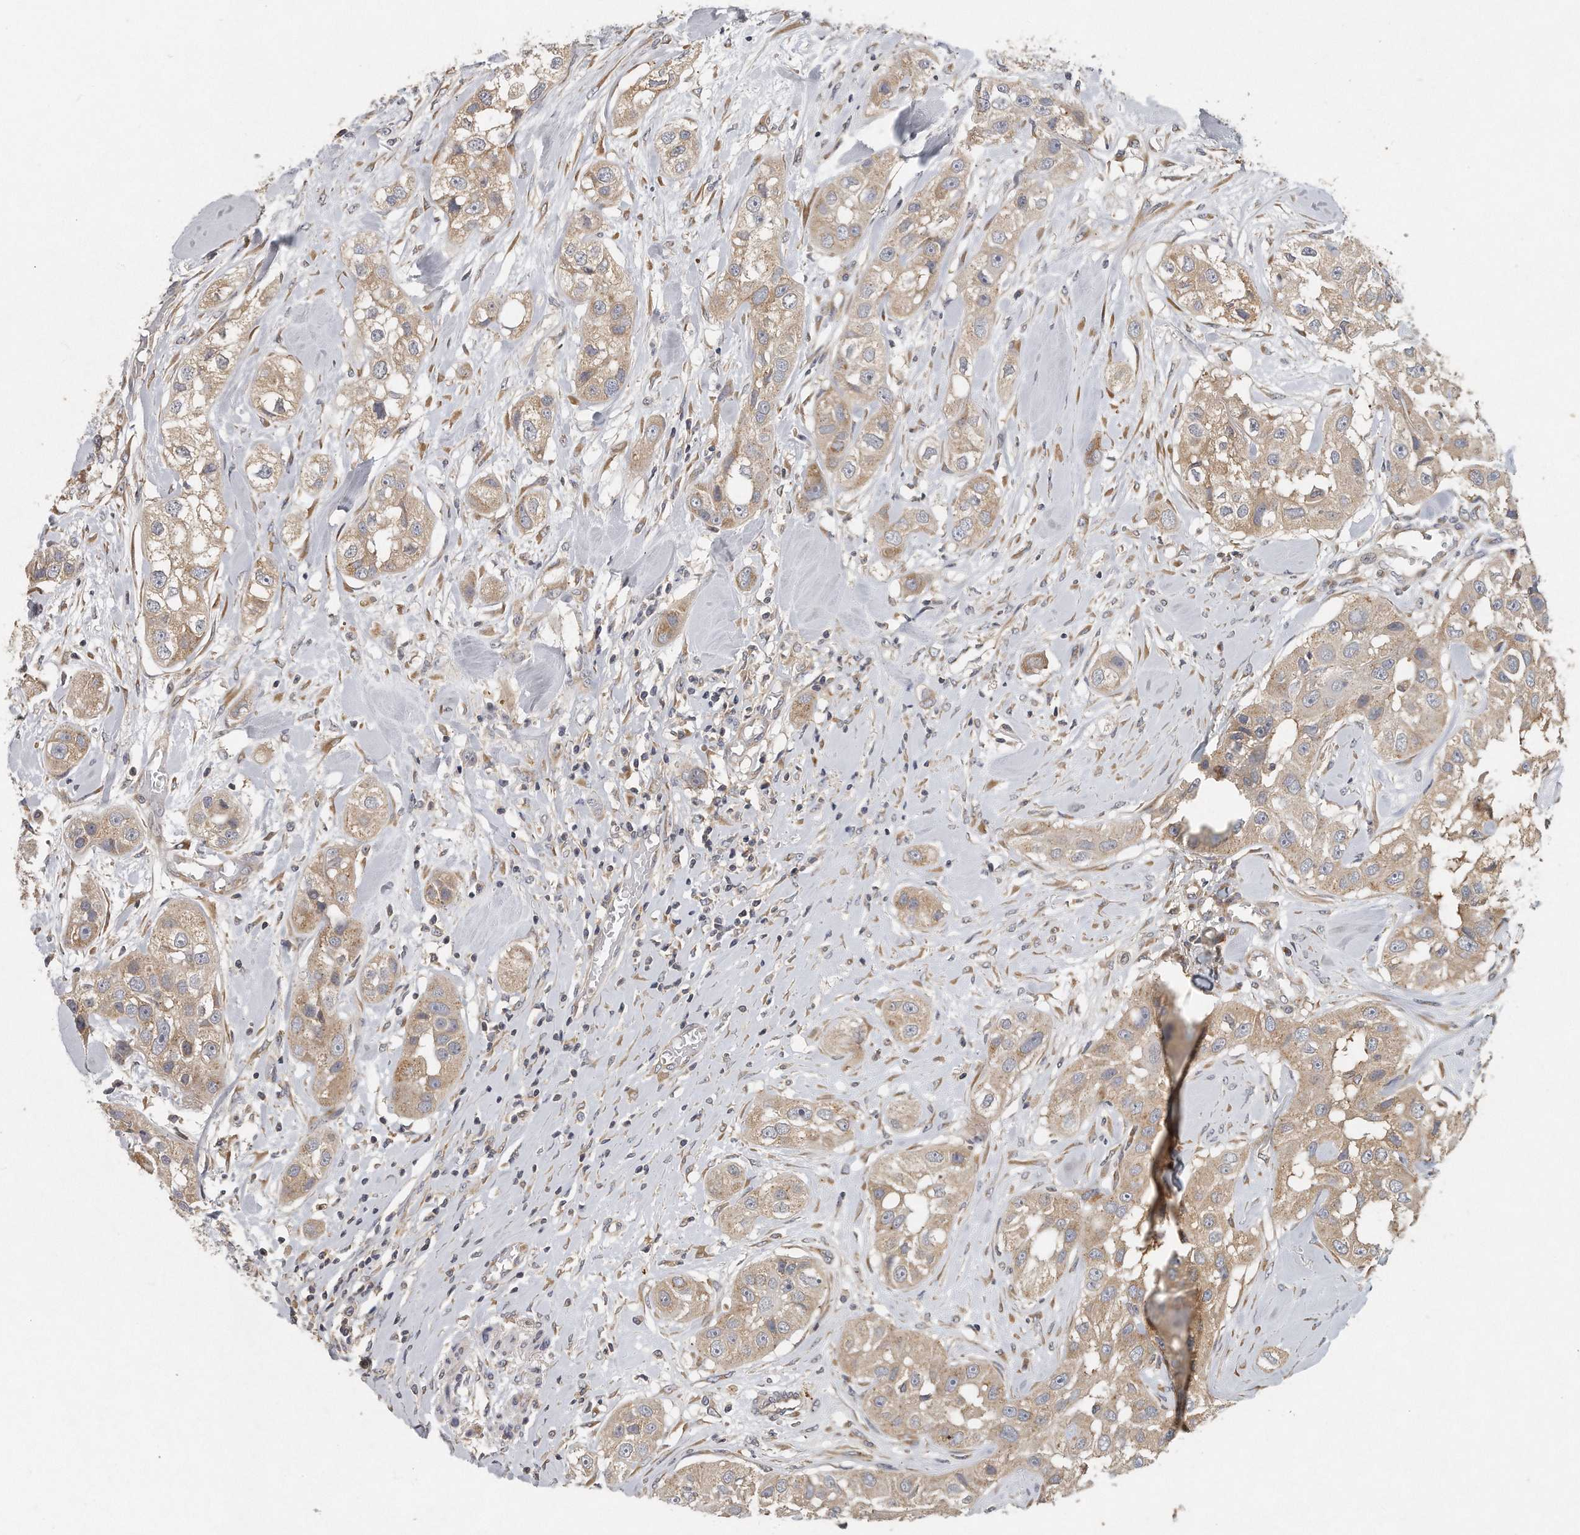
{"staining": {"intensity": "weak", "quantity": ">75%", "location": "cytoplasmic/membranous"}, "tissue": "head and neck cancer", "cell_type": "Tumor cells", "image_type": "cancer", "snomed": [{"axis": "morphology", "description": "Normal tissue, NOS"}, {"axis": "morphology", "description": "Squamous cell carcinoma, NOS"}, {"axis": "topography", "description": "Skeletal muscle"}, {"axis": "topography", "description": "Head-Neck"}], "caption": "High-magnification brightfield microscopy of squamous cell carcinoma (head and neck) stained with DAB (brown) and counterstained with hematoxylin (blue). tumor cells exhibit weak cytoplasmic/membranous expression is identified in approximately>75% of cells. Nuclei are stained in blue.", "gene": "TRAPPC14", "patient": {"sex": "male", "age": 51}}